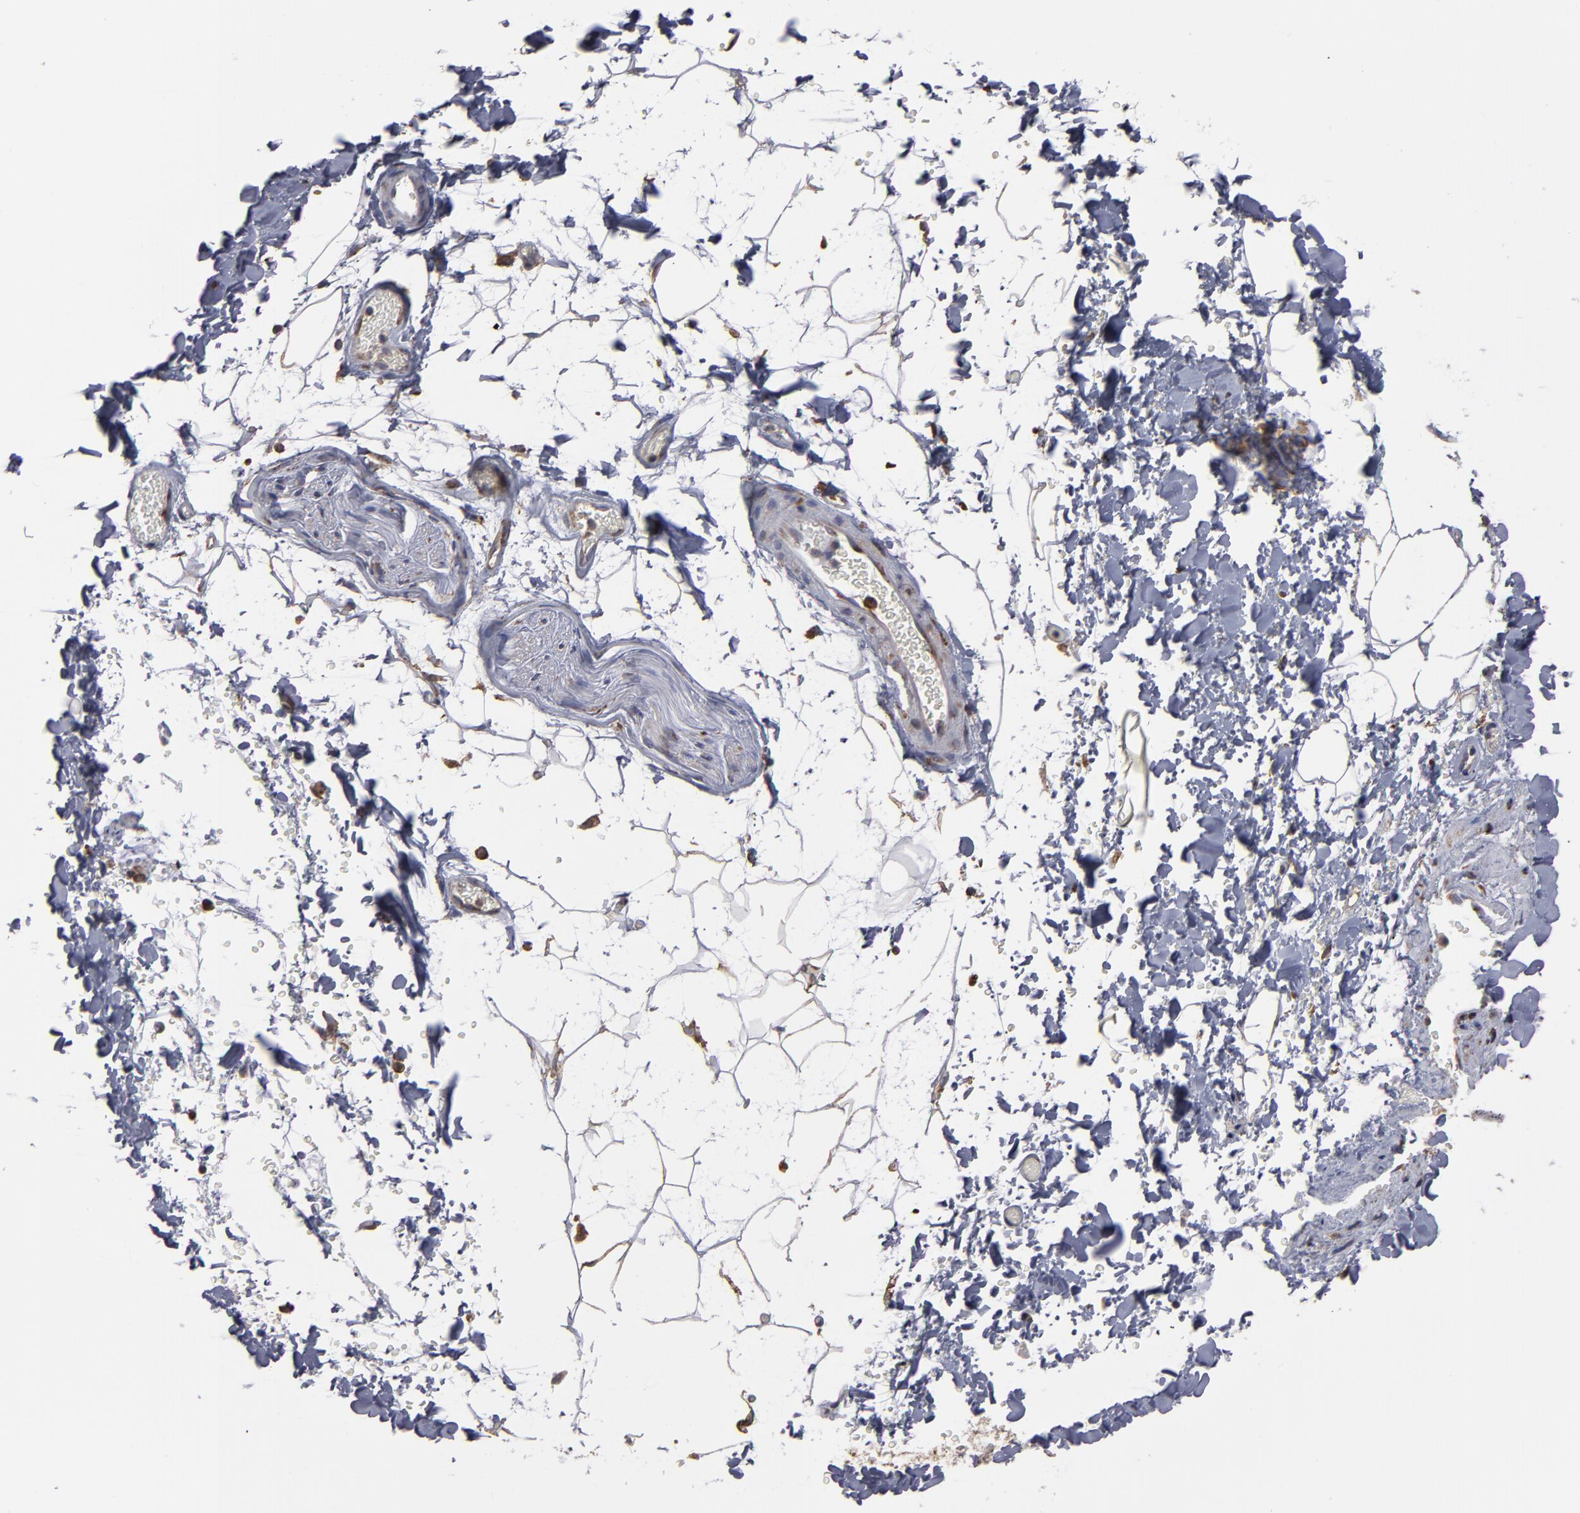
{"staining": {"intensity": "weak", "quantity": "25%-75%", "location": "cytoplasmic/membranous"}, "tissue": "adipose tissue", "cell_type": "Adipocytes", "image_type": "normal", "snomed": [{"axis": "morphology", "description": "Normal tissue, NOS"}, {"axis": "topography", "description": "Soft tissue"}], "caption": "An image of human adipose tissue stained for a protein exhibits weak cytoplasmic/membranous brown staining in adipocytes.", "gene": "SND1", "patient": {"sex": "male", "age": 72}}